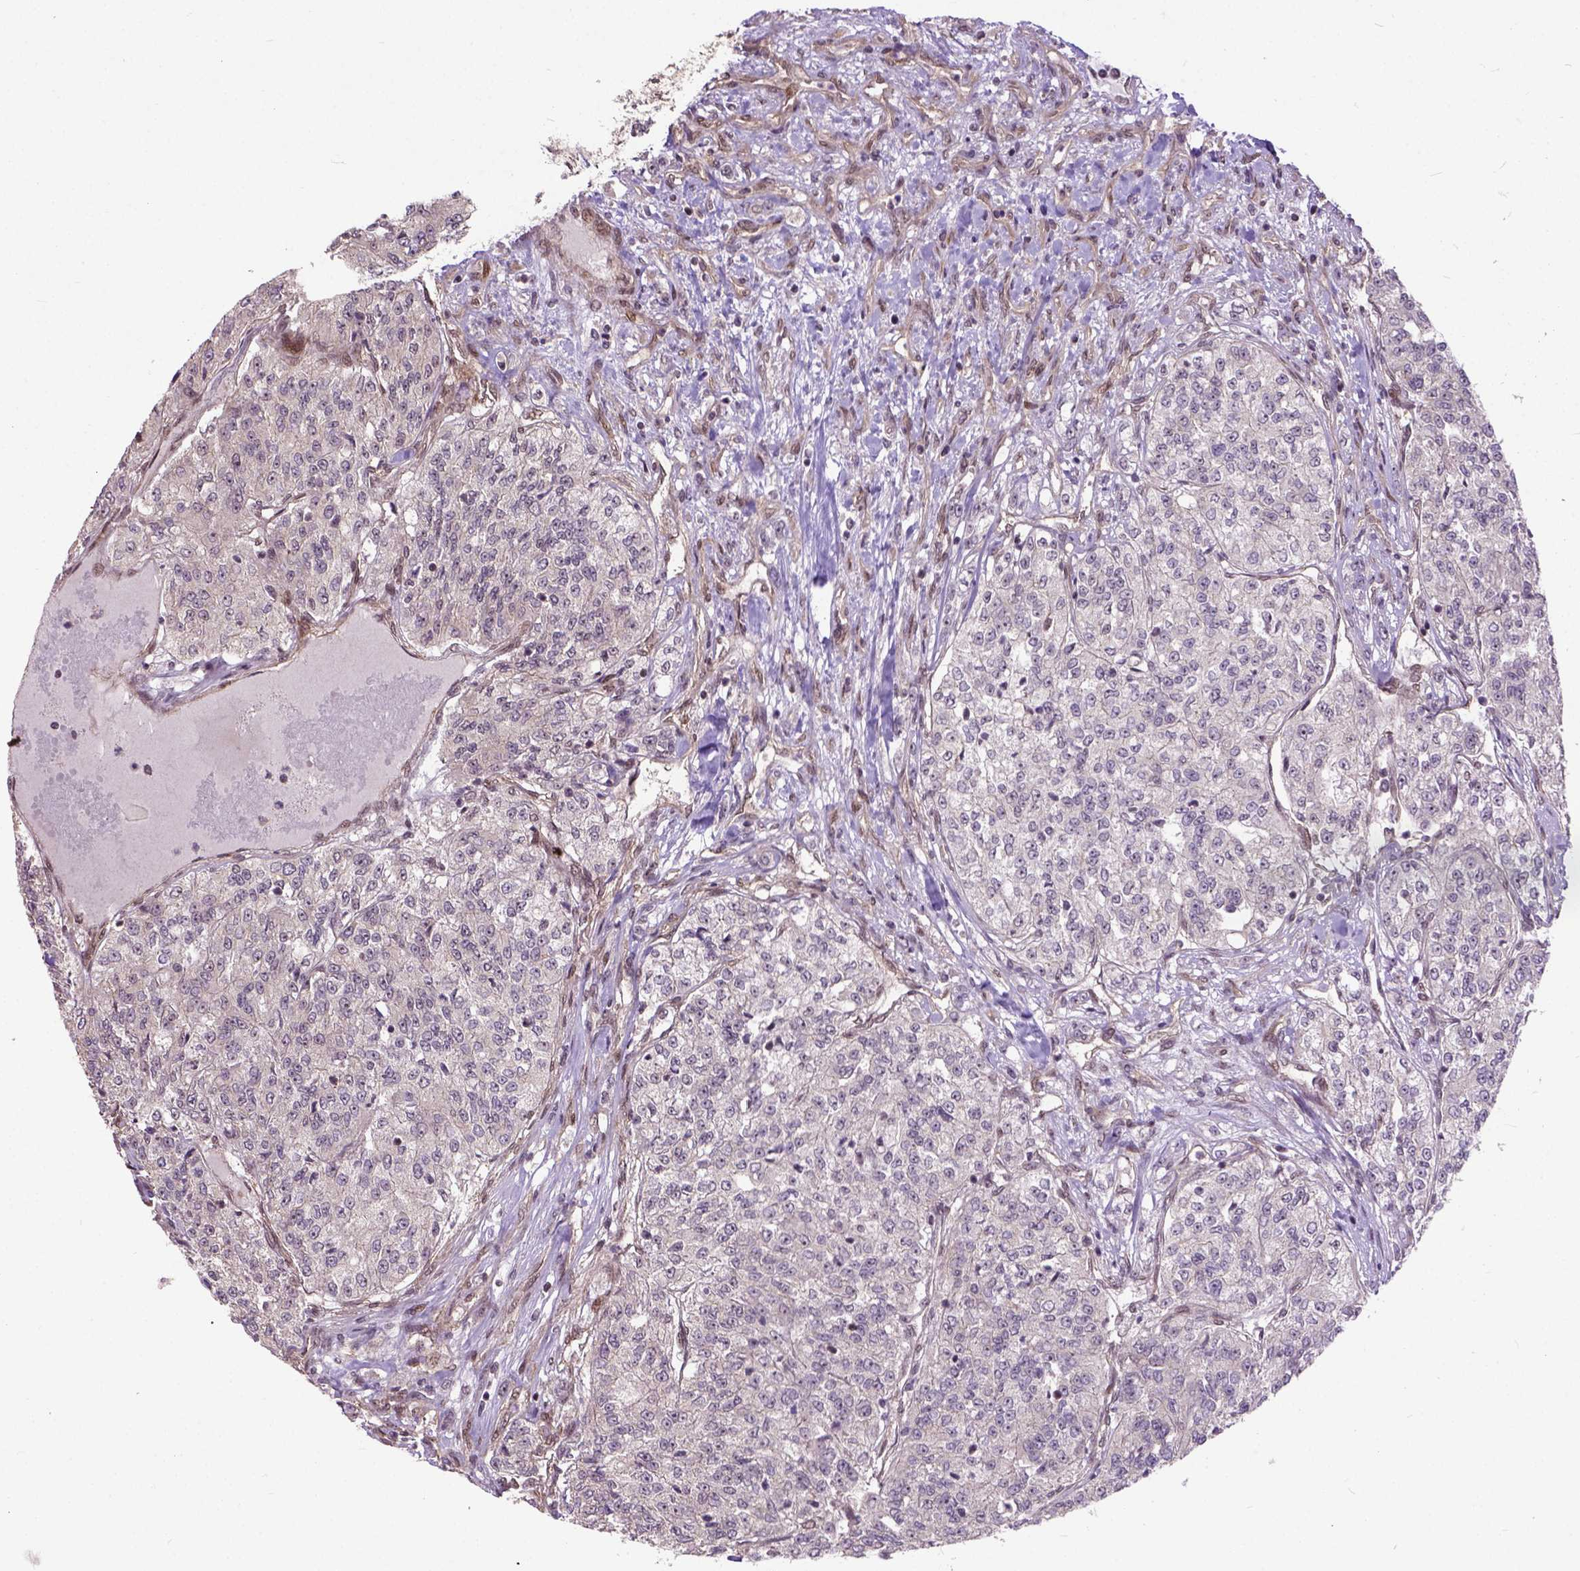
{"staining": {"intensity": "negative", "quantity": "none", "location": "none"}, "tissue": "renal cancer", "cell_type": "Tumor cells", "image_type": "cancer", "snomed": [{"axis": "morphology", "description": "Adenocarcinoma, NOS"}, {"axis": "topography", "description": "Kidney"}], "caption": "The IHC micrograph has no significant staining in tumor cells of adenocarcinoma (renal) tissue. (DAB immunohistochemistry (IHC) visualized using brightfield microscopy, high magnification).", "gene": "ZNF630", "patient": {"sex": "female", "age": 63}}